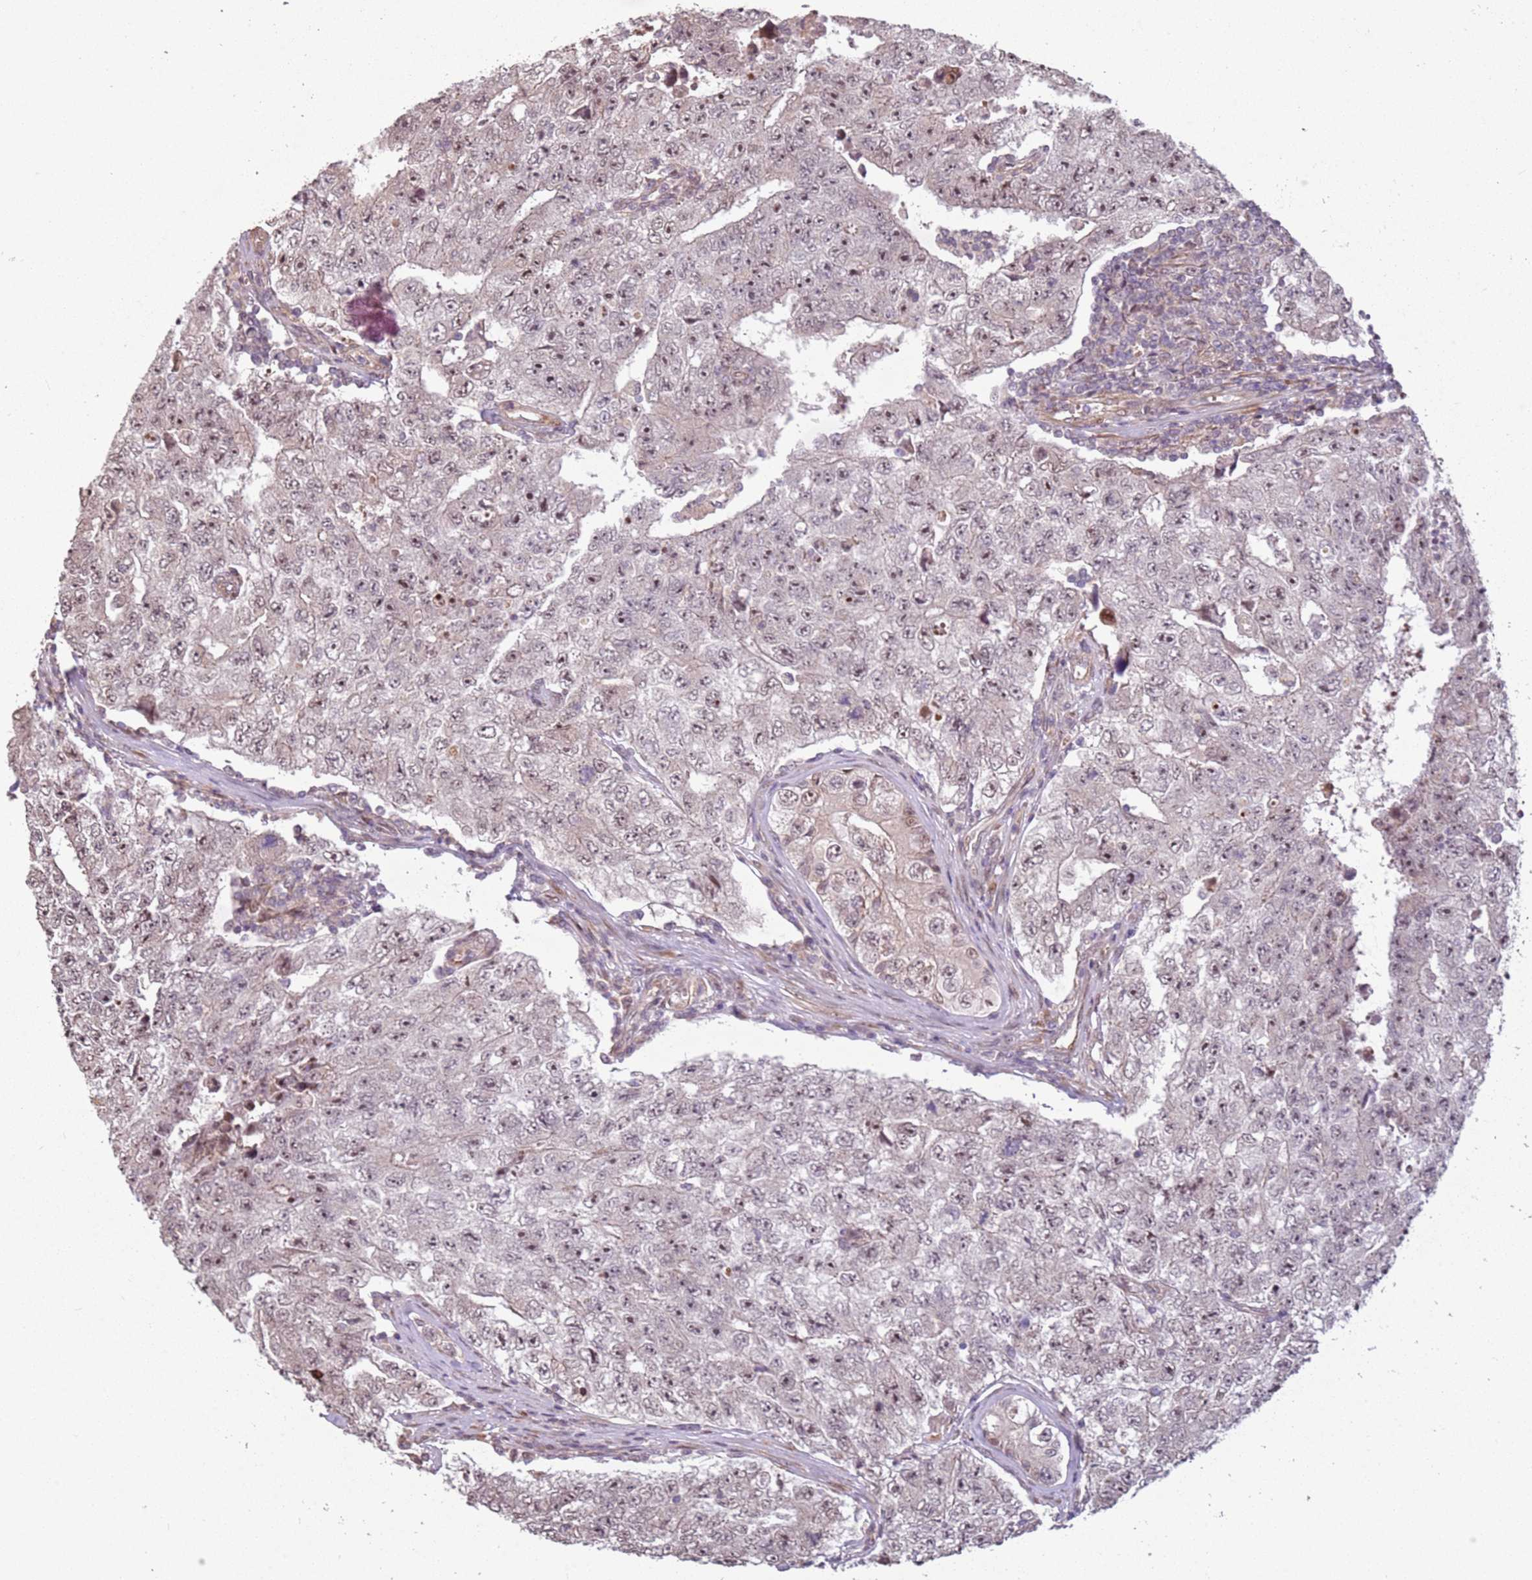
{"staining": {"intensity": "moderate", "quantity": ">75%", "location": "nuclear"}, "tissue": "testis cancer", "cell_type": "Tumor cells", "image_type": "cancer", "snomed": [{"axis": "morphology", "description": "Carcinoma, Embryonal, NOS"}, {"axis": "topography", "description": "Testis"}], "caption": "Testis cancer stained for a protein displays moderate nuclear positivity in tumor cells.", "gene": "CHURC1", "patient": {"sex": "male", "age": 17}}